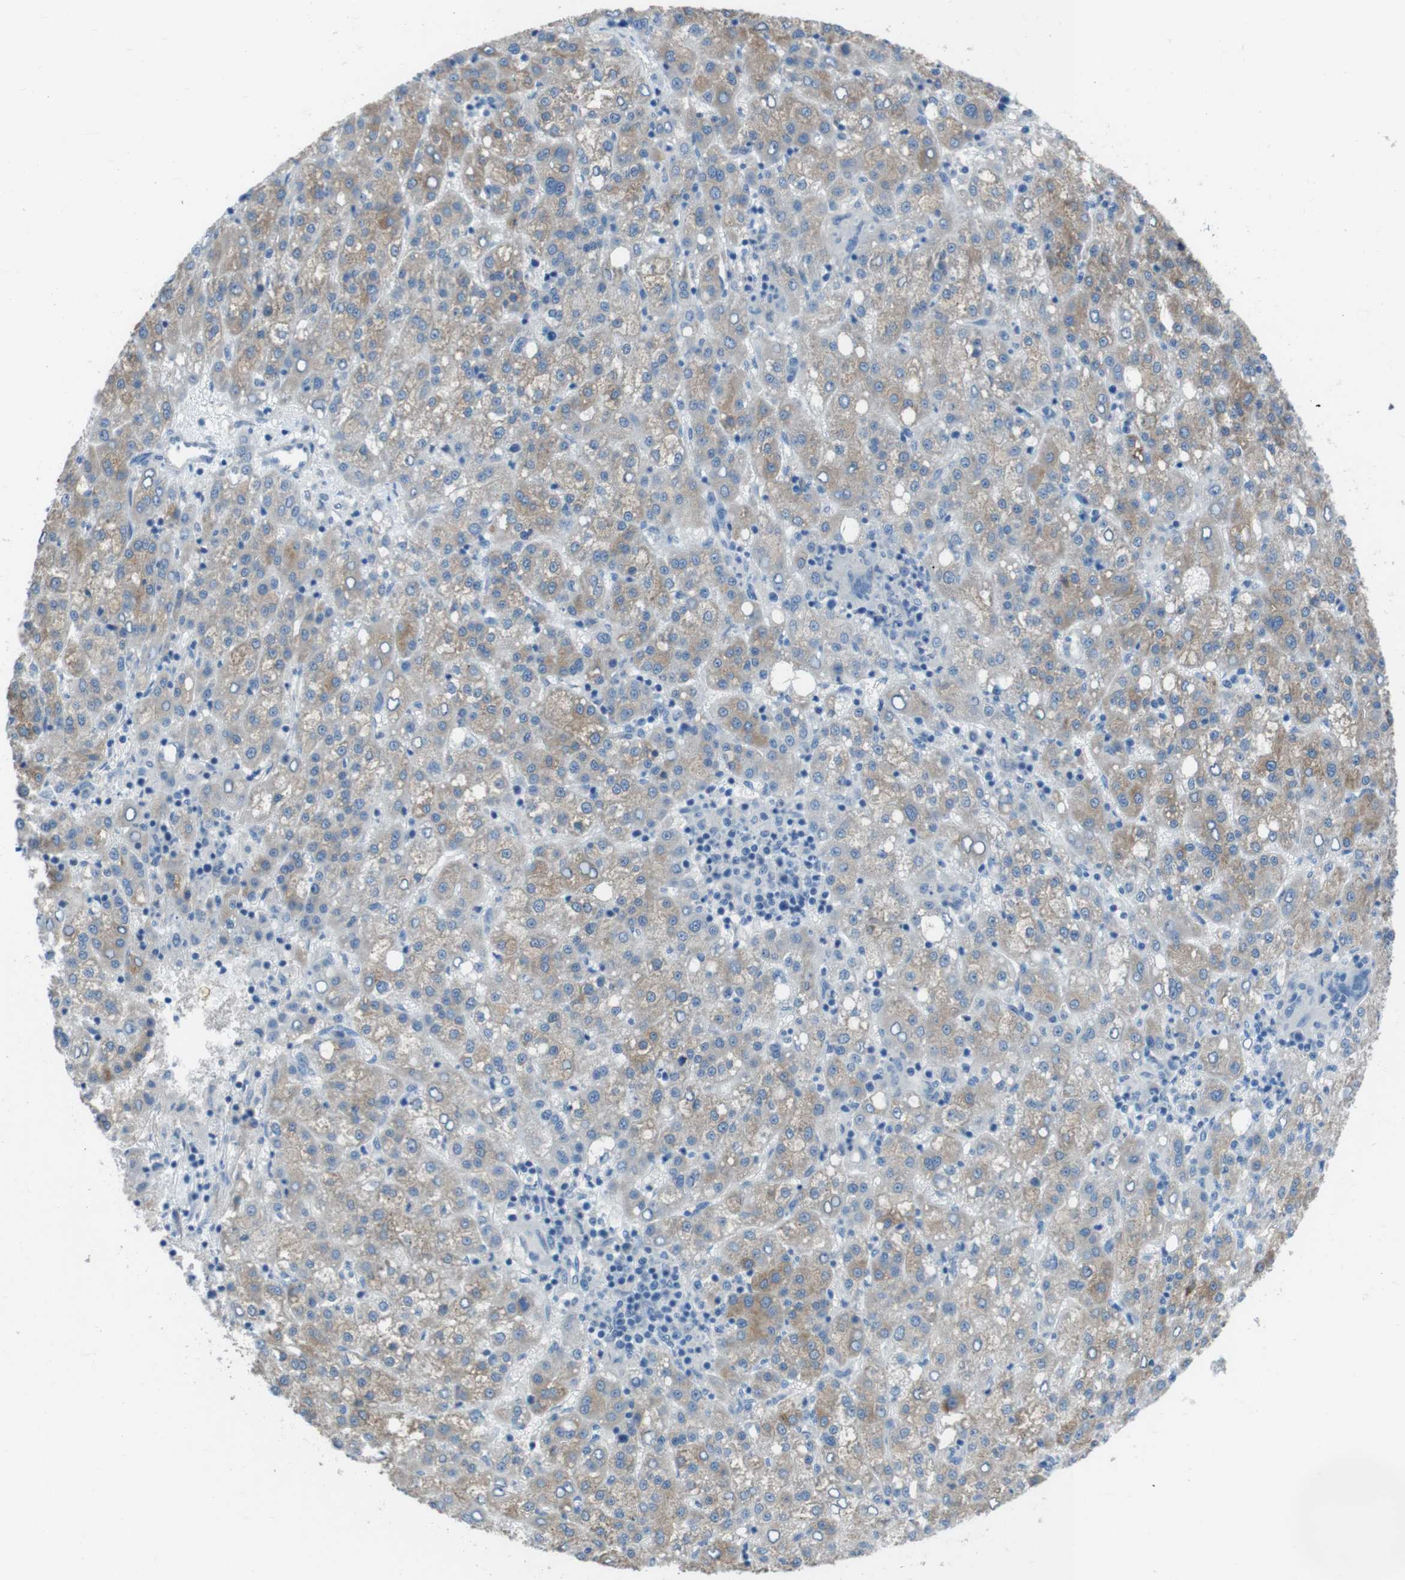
{"staining": {"intensity": "weak", "quantity": ">75%", "location": "cytoplasmic/membranous"}, "tissue": "liver cancer", "cell_type": "Tumor cells", "image_type": "cancer", "snomed": [{"axis": "morphology", "description": "Carcinoma, Hepatocellular, NOS"}, {"axis": "topography", "description": "Liver"}], "caption": "Hepatocellular carcinoma (liver) stained for a protein shows weak cytoplasmic/membranous positivity in tumor cells. (DAB (3,3'-diaminobenzidine) IHC, brown staining for protein, blue staining for nuclei).", "gene": "CYP2C8", "patient": {"sex": "female", "age": 58}}